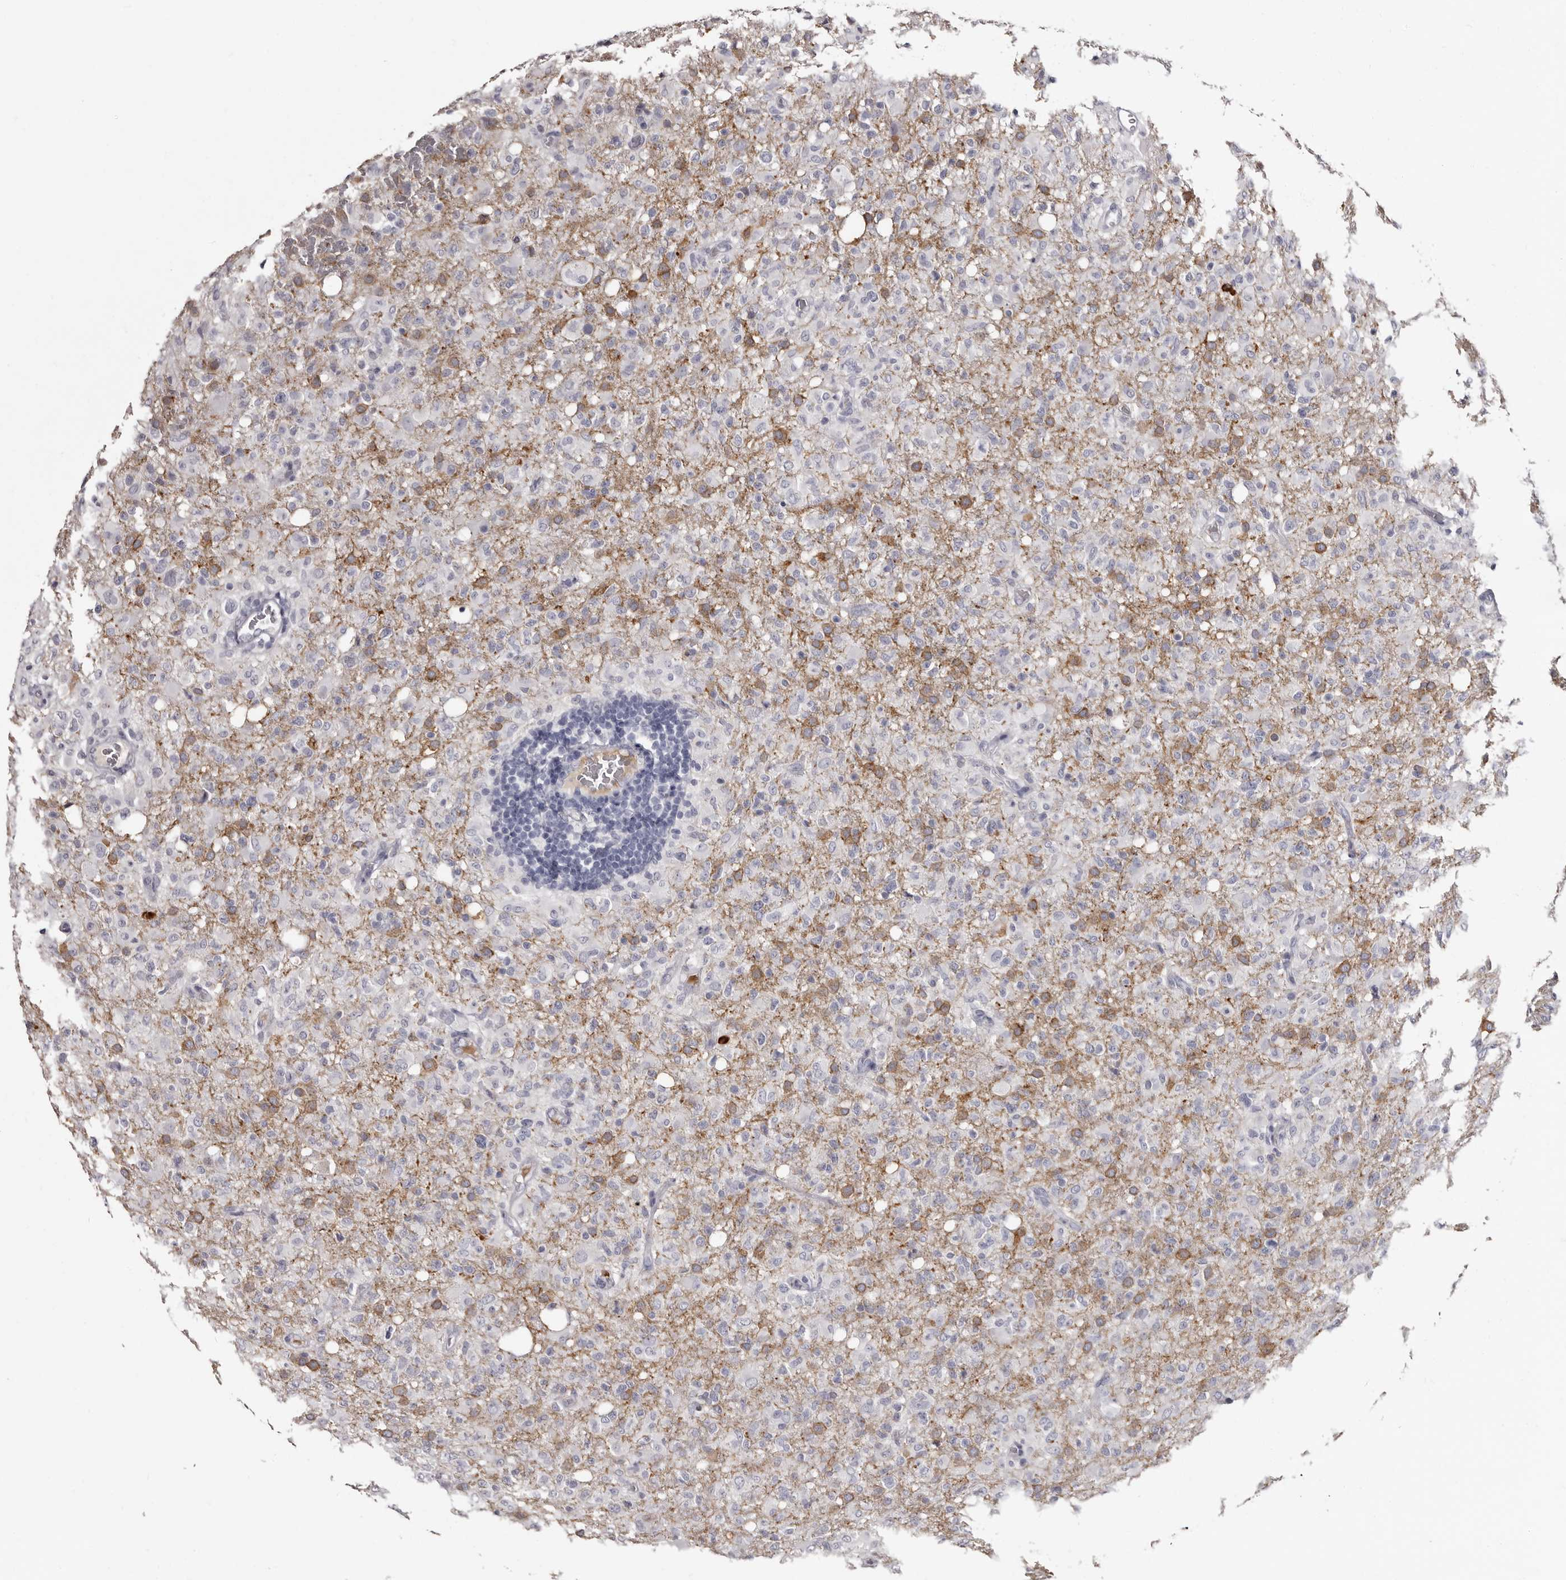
{"staining": {"intensity": "moderate", "quantity": "<25%", "location": "cytoplasmic/membranous"}, "tissue": "glioma", "cell_type": "Tumor cells", "image_type": "cancer", "snomed": [{"axis": "morphology", "description": "Glioma, malignant, High grade"}, {"axis": "topography", "description": "Brain"}], "caption": "DAB (3,3'-diaminobenzidine) immunohistochemical staining of glioma shows moderate cytoplasmic/membranous protein expression in approximately <25% of tumor cells. The staining was performed using DAB, with brown indicating positive protein expression. Nuclei are stained blue with hematoxylin.", "gene": "TBC1D22B", "patient": {"sex": "female", "age": 57}}